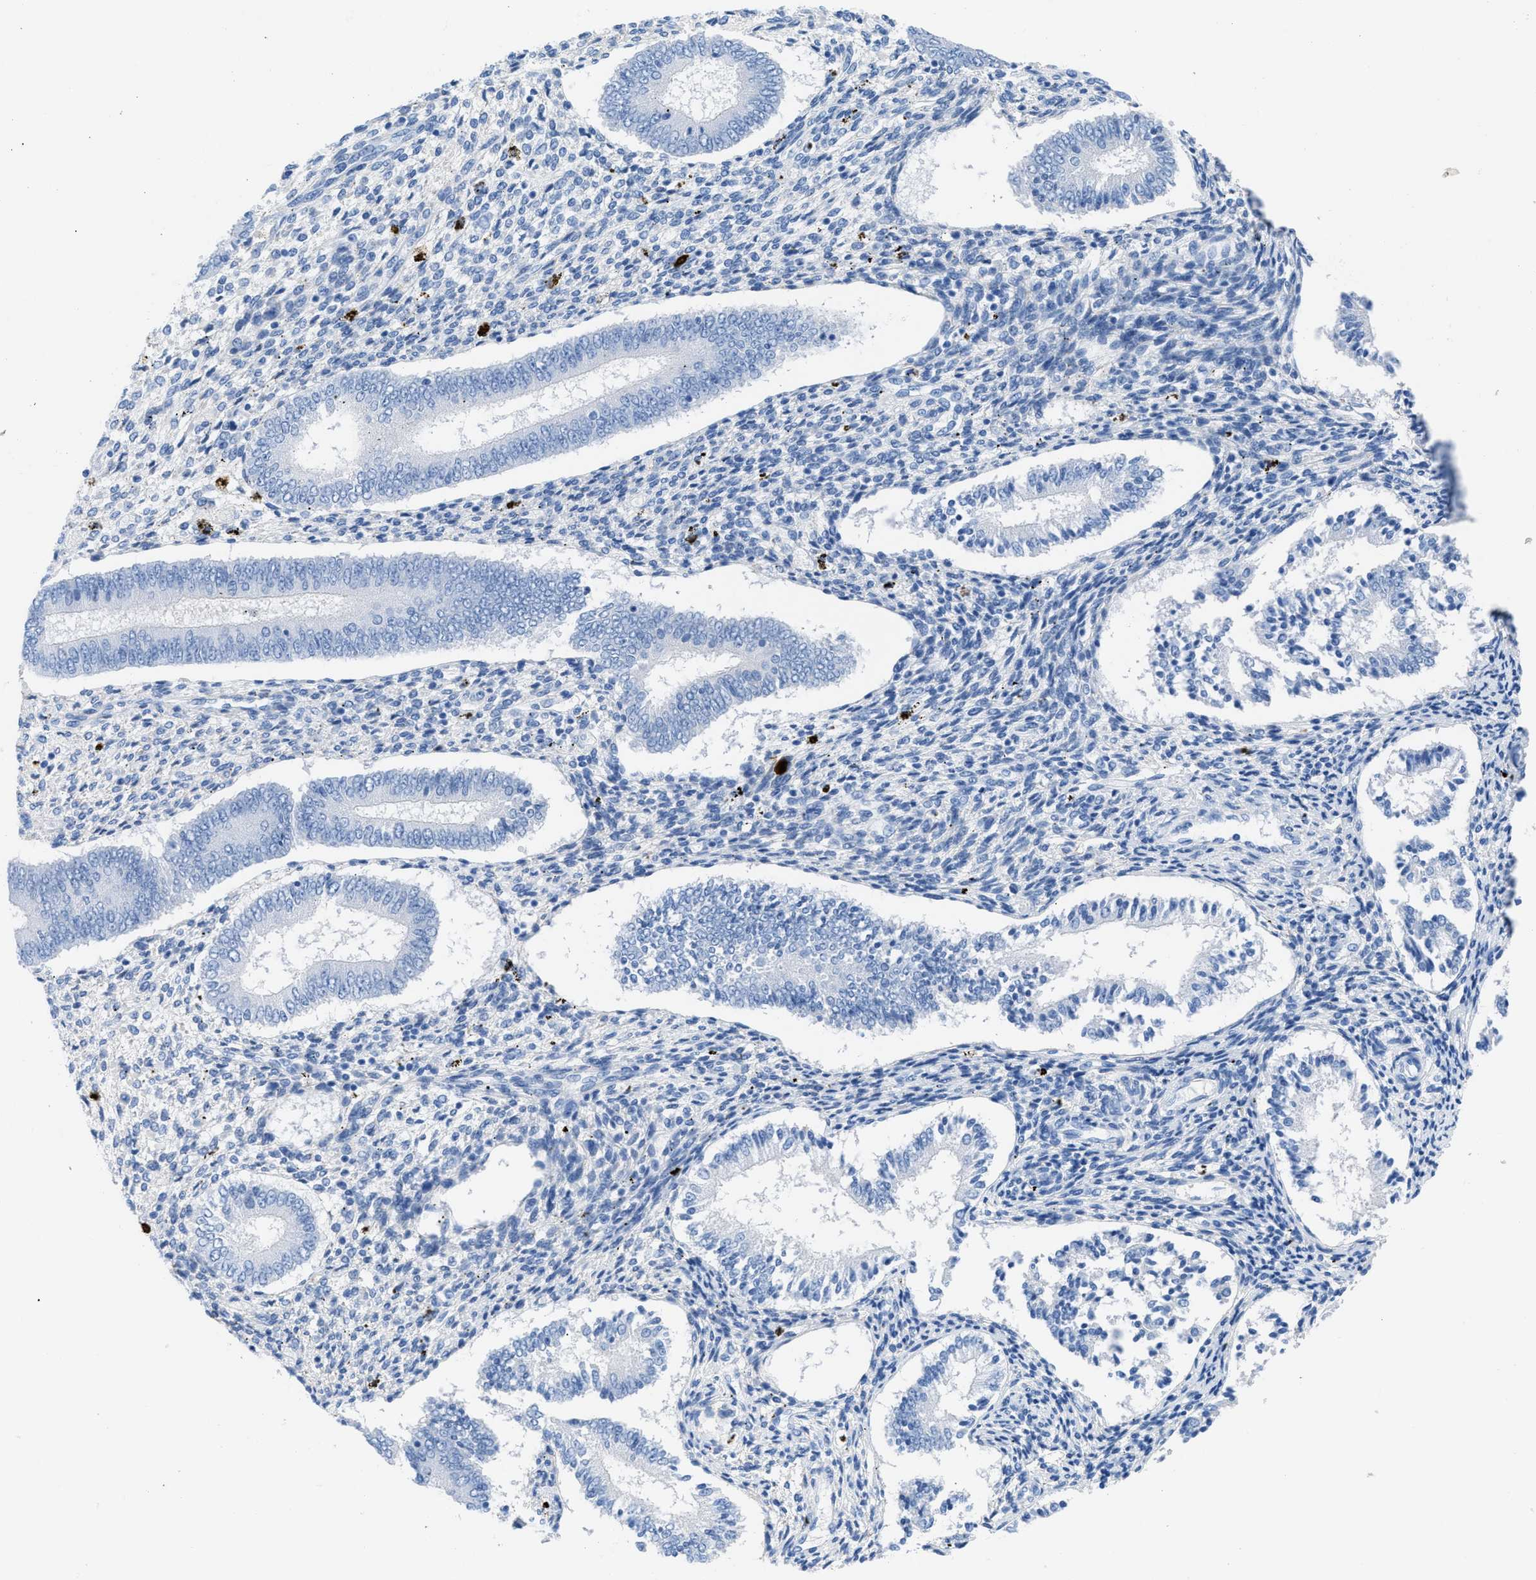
{"staining": {"intensity": "negative", "quantity": "none", "location": "none"}, "tissue": "endometrium", "cell_type": "Cells in endometrial stroma", "image_type": "normal", "snomed": [{"axis": "morphology", "description": "Normal tissue, NOS"}, {"axis": "topography", "description": "Endometrium"}], "caption": "The image reveals no significant positivity in cells in endometrial stroma of endometrium. Nuclei are stained in blue.", "gene": "TCL1A", "patient": {"sex": "female", "age": 42}}